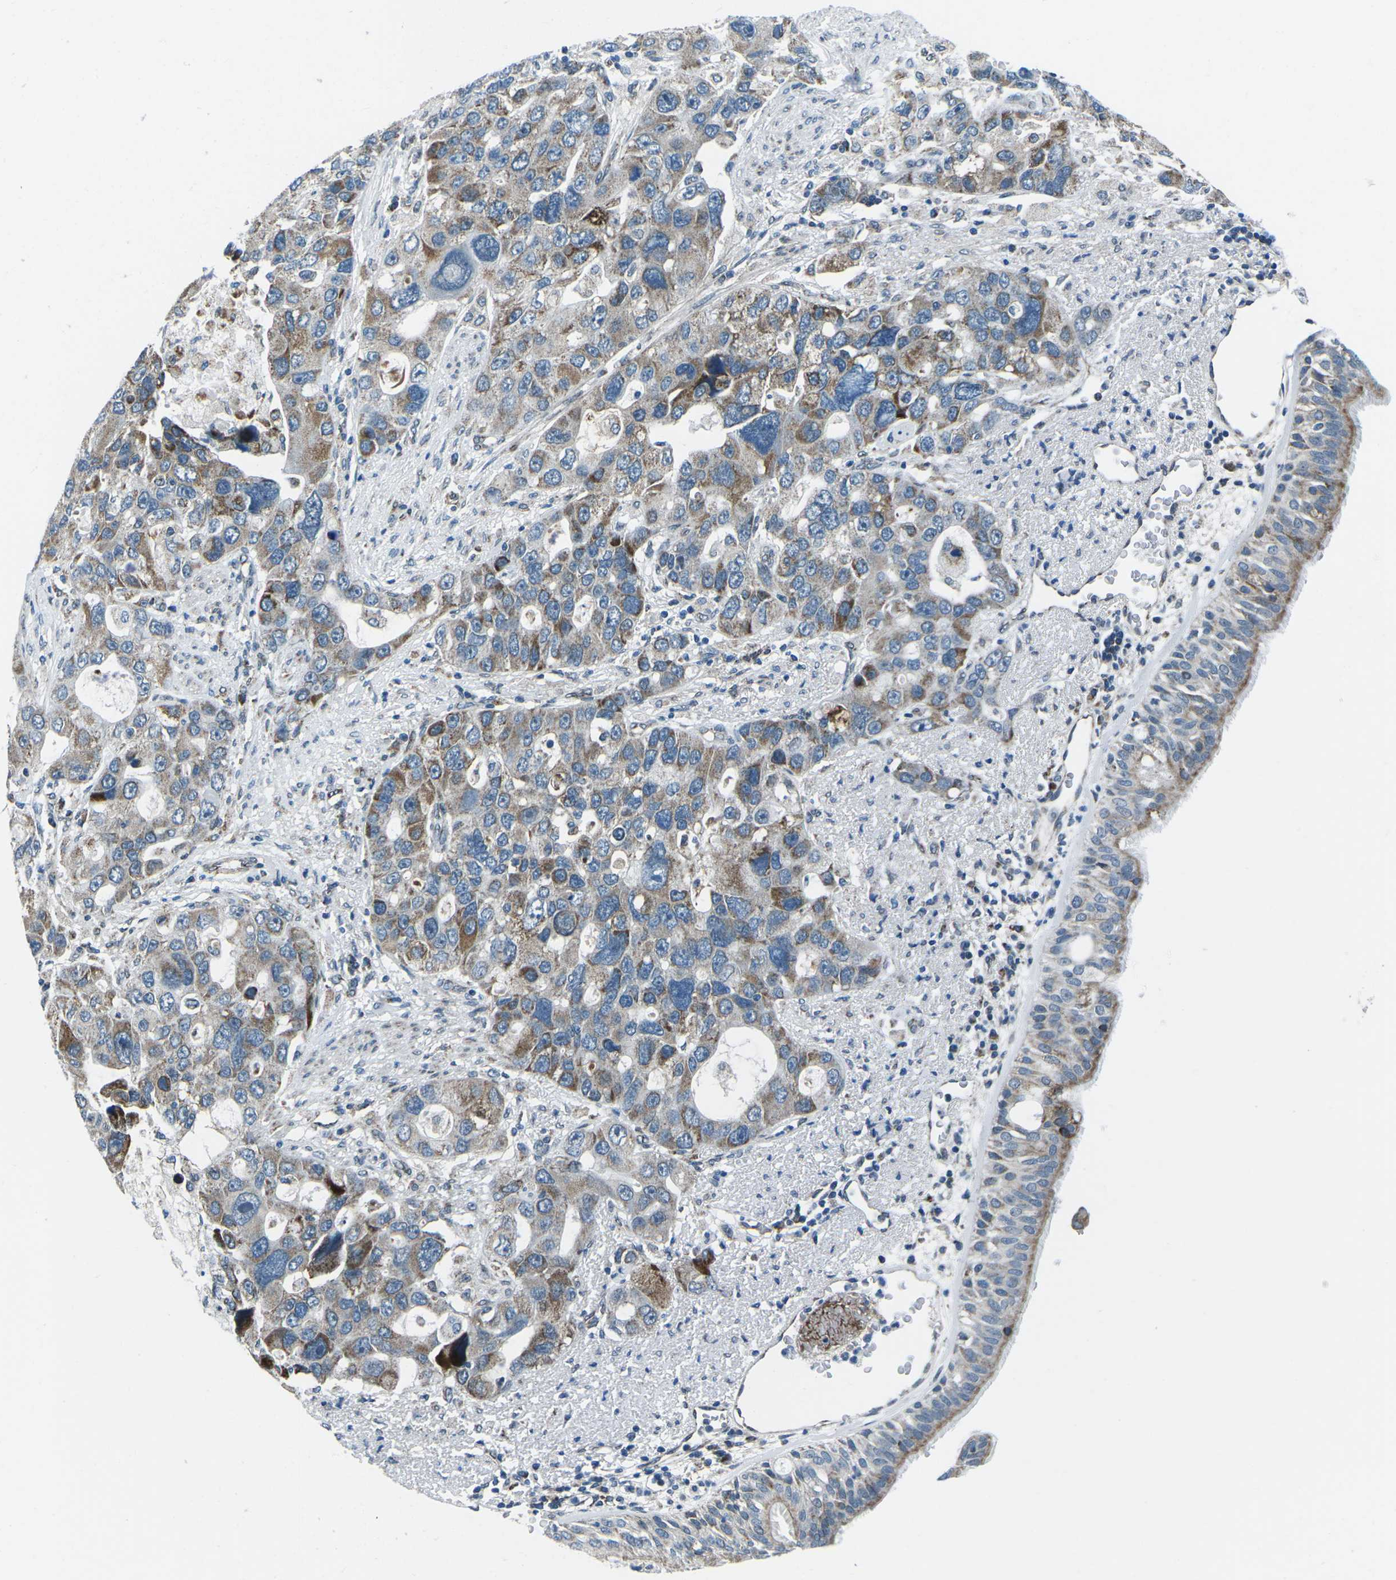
{"staining": {"intensity": "moderate", "quantity": ">75%", "location": "cytoplasmic/membranous"}, "tissue": "bronchus", "cell_type": "Respiratory epithelial cells", "image_type": "normal", "snomed": [{"axis": "morphology", "description": "Normal tissue, NOS"}, {"axis": "morphology", "description": "Adenocarcinoma, NOS"}, {"axis": "morphology", "description": "Adenocarcinoma, metastatic, NOS"}, {"axis": "topography", "description": "Lymph node"}, {"axis": "topography", "description": "Bronchus"}, {"axis": "topography", "description": "Lung"}], "caption": "Respiratory epithelial cells demonstrate medium levels of moderate cytoplasmic/membranous positivity in approximately >75% of cells in normal bronchus. The staining is performed using DAB (3,3'-diaminobenzidine) brown chromogen to label protein expression. The nuclei are counter-stained blue using hematoxylin.", "gene": "RFESD", "patient": {"sex": "female", "age": 54}}